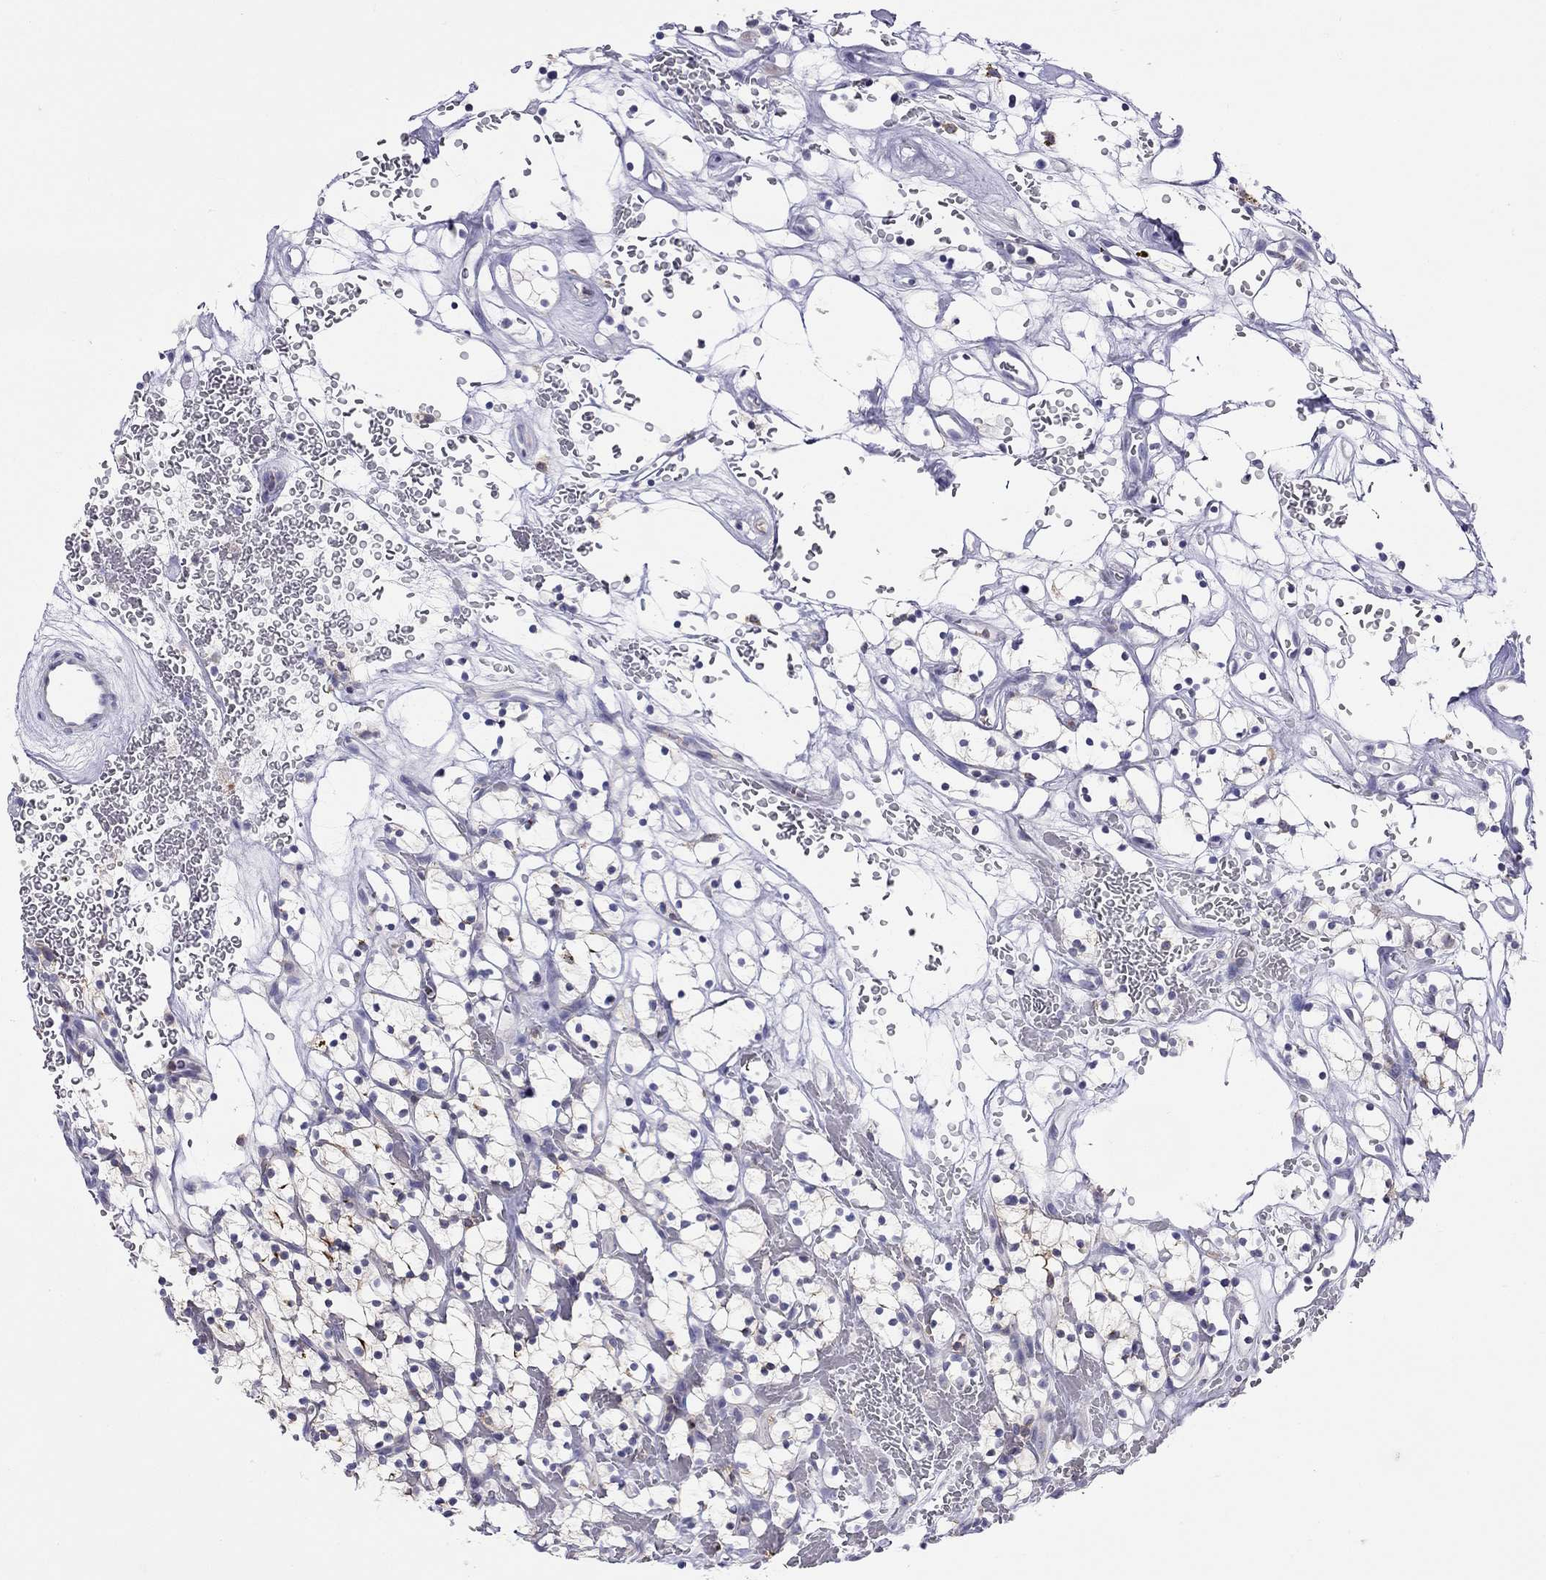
{"staining": {"intensity": "negative", "quantity": "none", "location": "none"}, "tissue": "renal cancer", "cell_type": "Tumor cells", "image_type": "cancer", "snomed": [{"axis": "morphology", "description": "Adenocarcinoma, NOS"}, {"axis": "topography", "description": "Kidney"}], "caption": "This histopathology image is of renal adenocarcinoma stained with immunohistochemistry (IHC) to label a protein in brown with the nuclei are counter-stained blue. There is no expression in tumor cells.", "gene": "SLC46A2", "patient": {"sex": "female", "age": 64}}